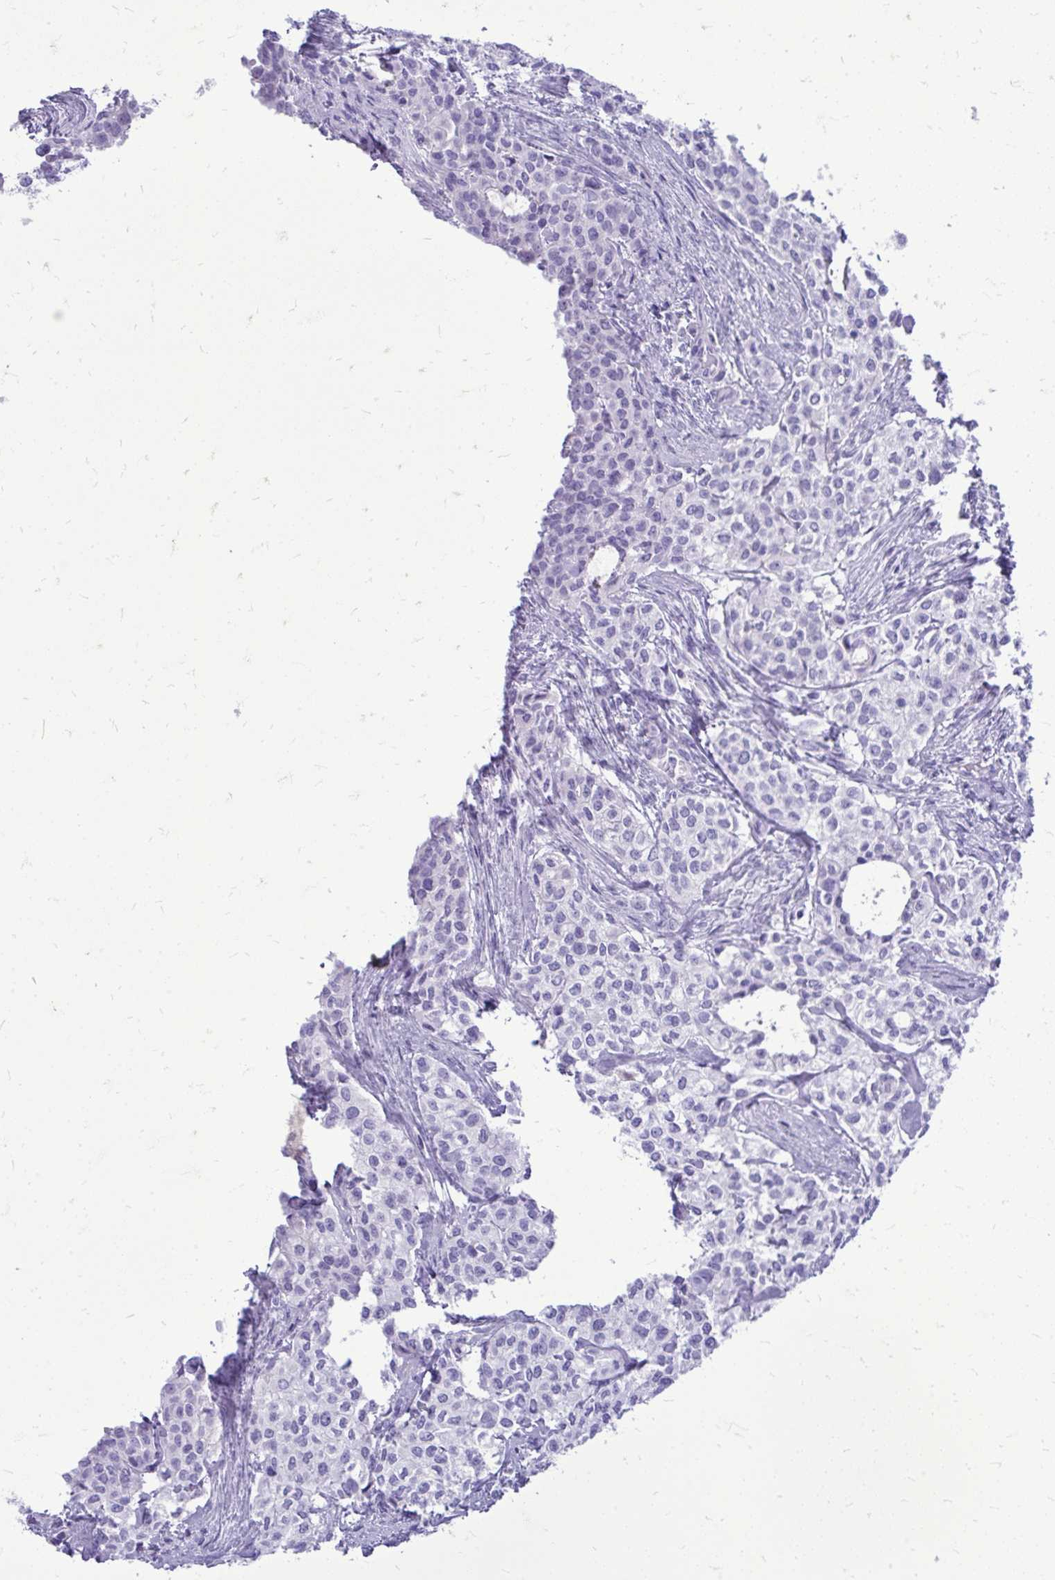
{"staining": {"intensity": "negative", "quantity": "none", "location": "none"}, "tissue": "head and neck cancer", "cell_type": "Tumor cells", "image_type": "cancer", "snomed": [{"axis": "morphology", "description": "Adenocarcinoma, NOS"}, {"axis": "topography", "description": "Head-Neck"}], "caption": "Head and neck cancer stained for a protein using IHC demonstrates no staining tumor cells.", "gene": "BCL6B", "patient": {"sex": "male", "age": 81}}